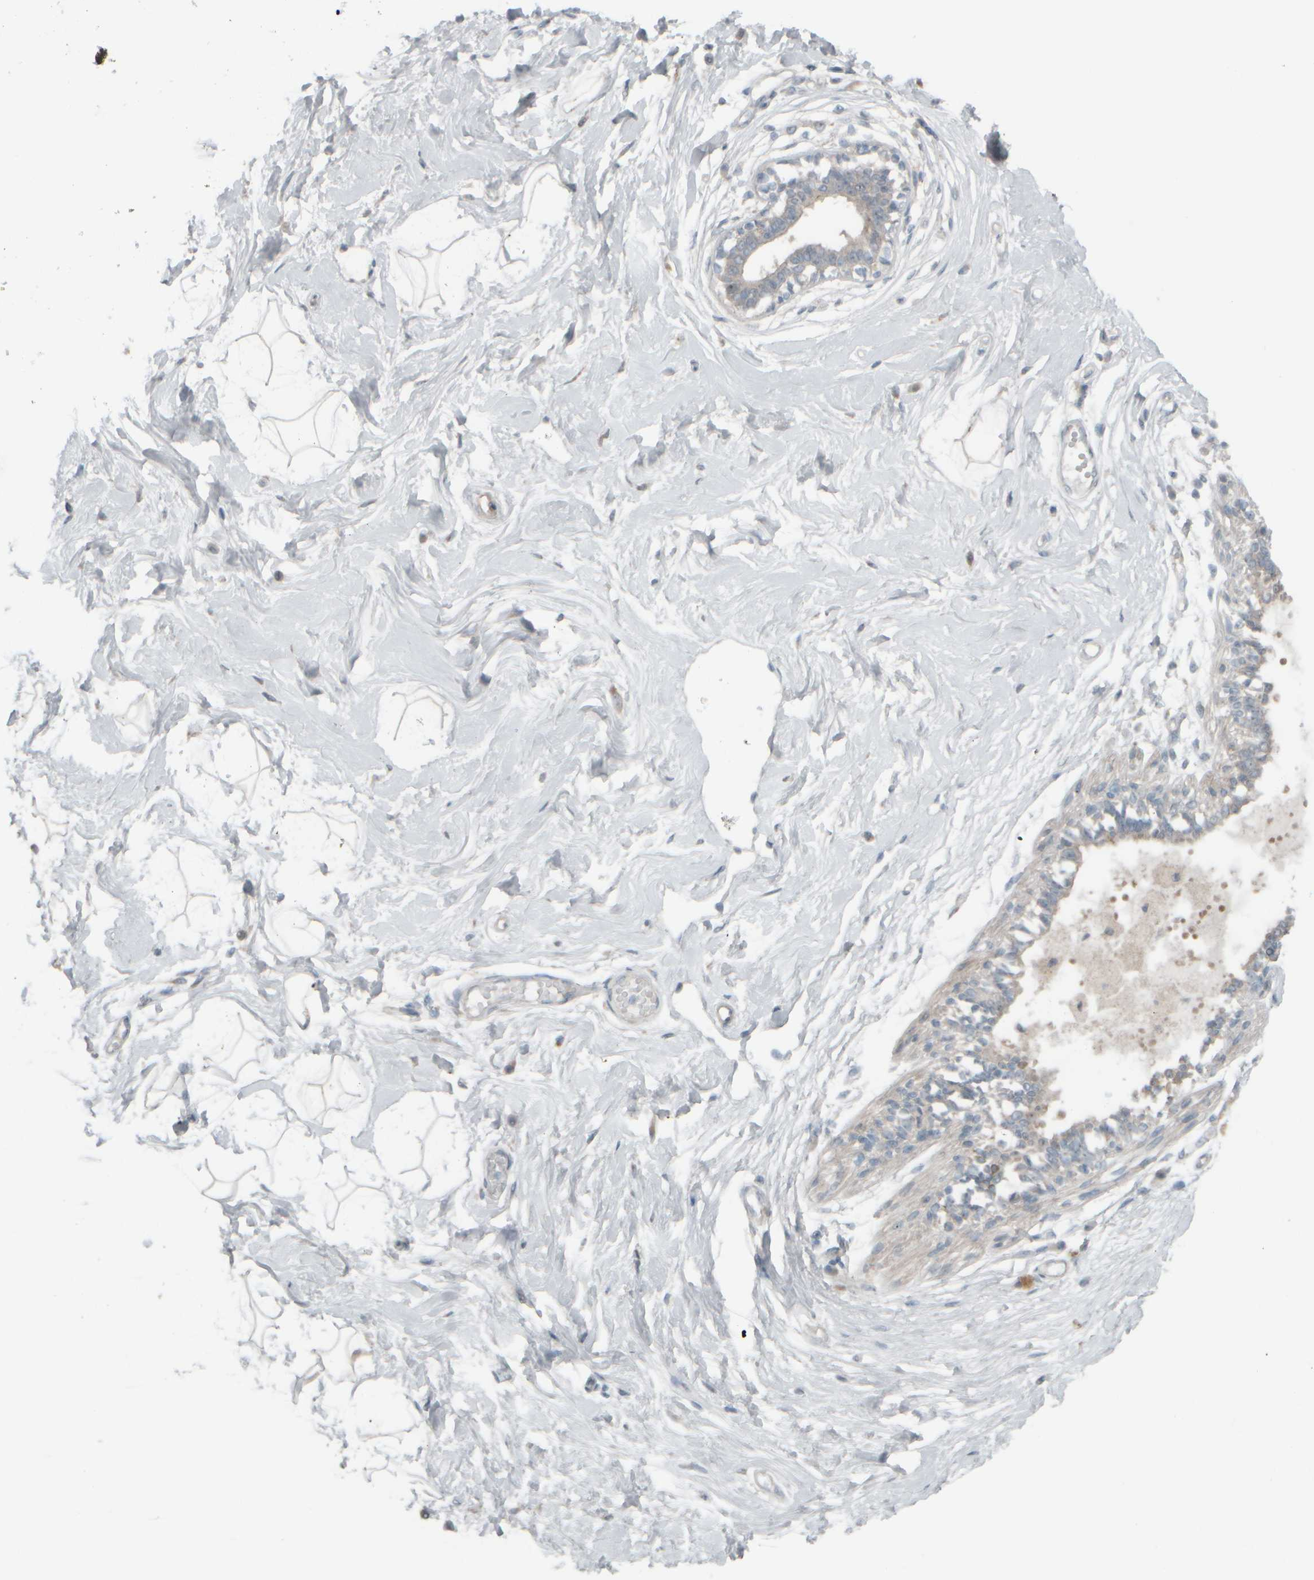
{"staining": {"intensity": "negative", "quantity": "none", "location": "none"}, "tissue": "breast", "cell_type": "Adipocytes", "image_type": "normal", "snomed": [{"axis": "morphology", "description": "Normal tissue, NOS"}, {"axis": "topography", "description": "Breast"}], "caption": "The image exhibits no significant staining in adipocytes of breast. (Immunohistochemistry, brightfield microscopy, high magnification).", "gene": "HGS", "patient": {"sex": "female", "age": 45}}